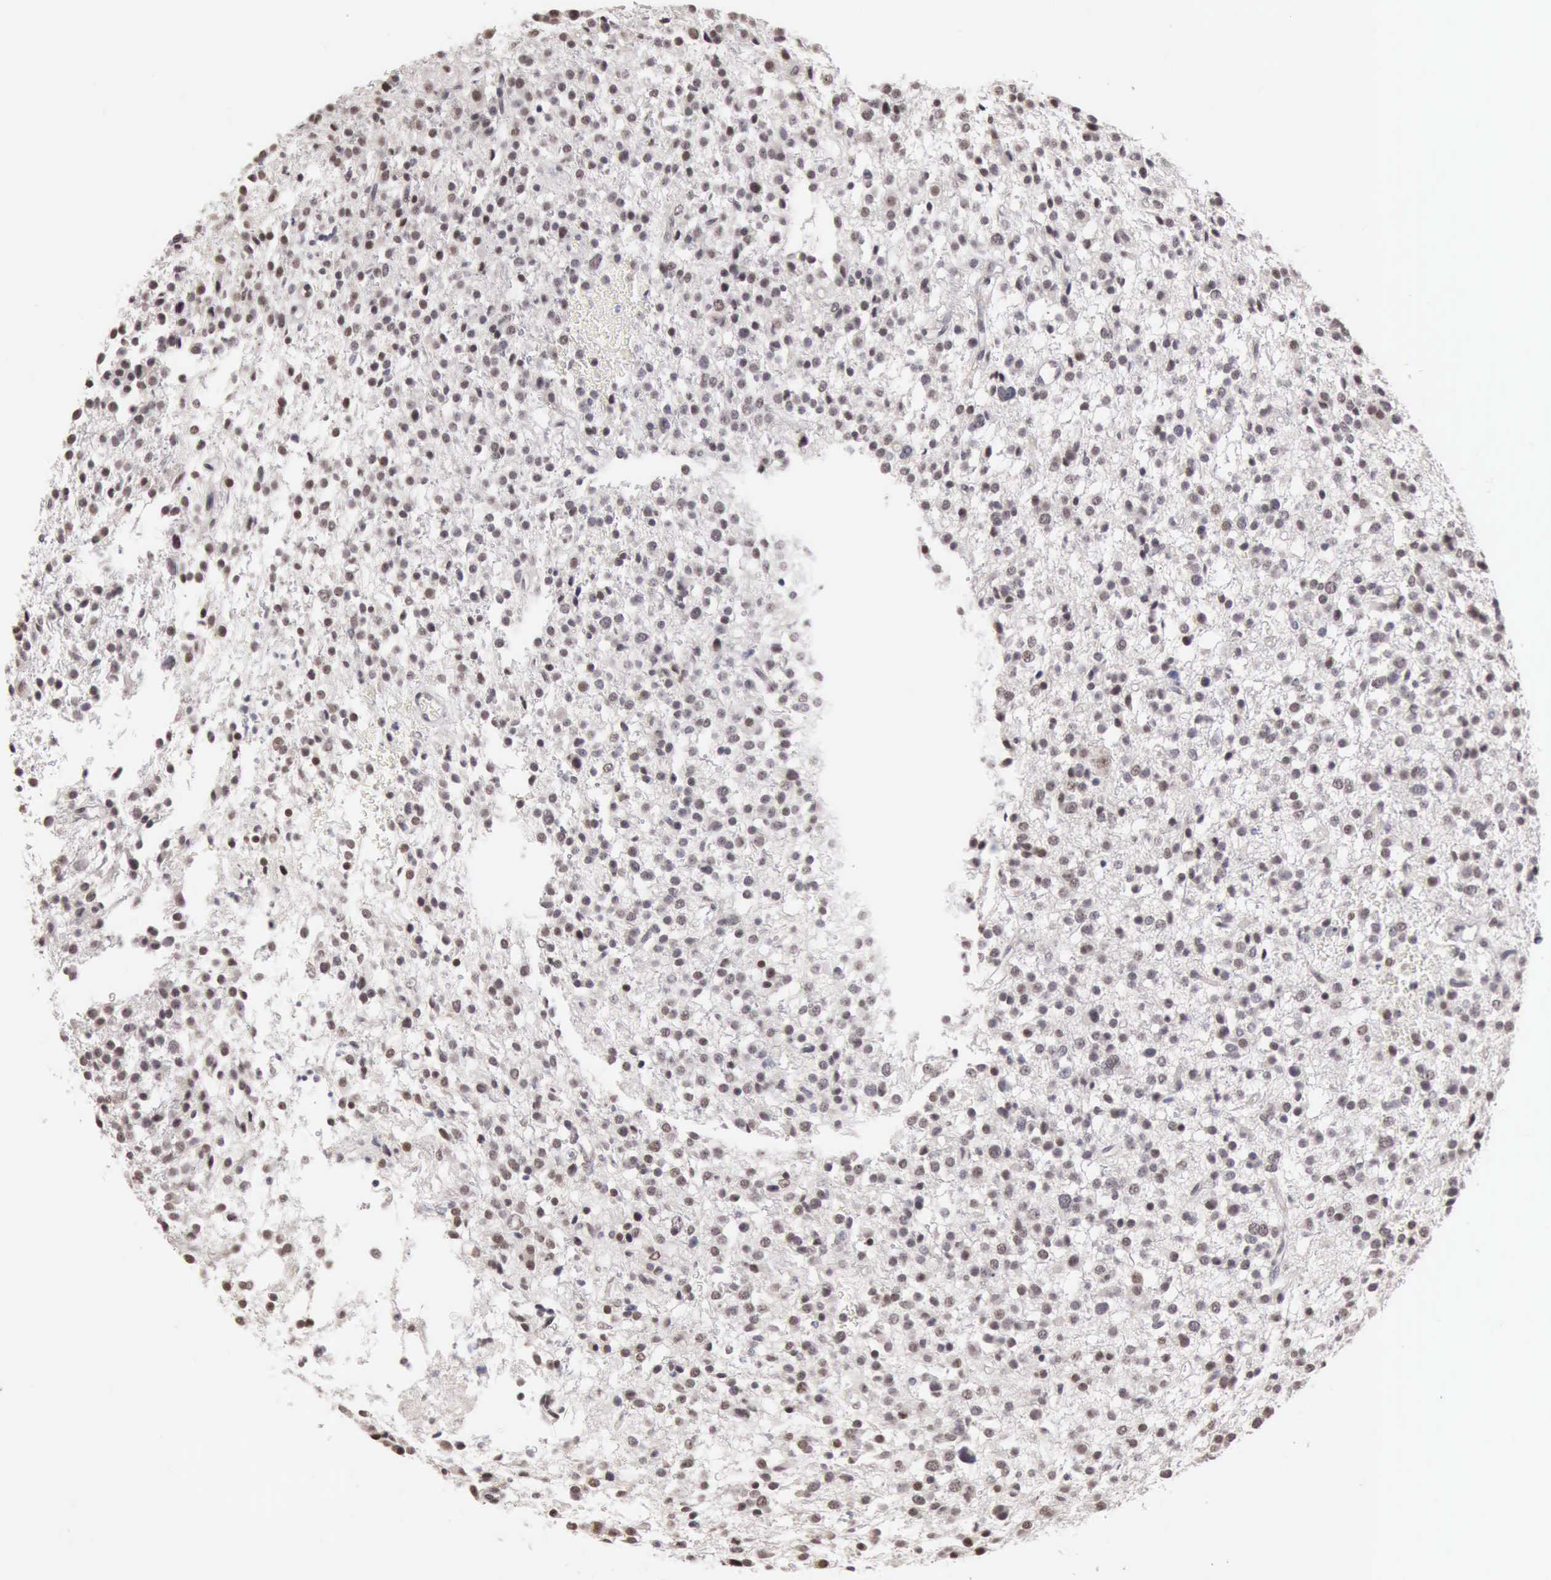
{"staining": {"intensity": "weak", "quantity": "25%-75%", "location": "nuclear"}, "tissue": "glioma", "cell_type": "Tumor cells", "image_type": "cancer", "snomed": [{"axis": "morphology", "description": "Glioma, malignant, Low grade"}, {"axis": "topography", "description": "Brain"}], "caption": "Brown immunohistochemical staining in glioma reveals weak nuclear positivity in approximately 25%-75% of tumor cells. The protein is stained brown, and the nuclei are stained in blue (DAB (3,3'-diaminobenzidine) IHC with brightfield microscopy, high magnification).", "gene": "TAF1", "patient": {"sex": "female", "age": 36}}